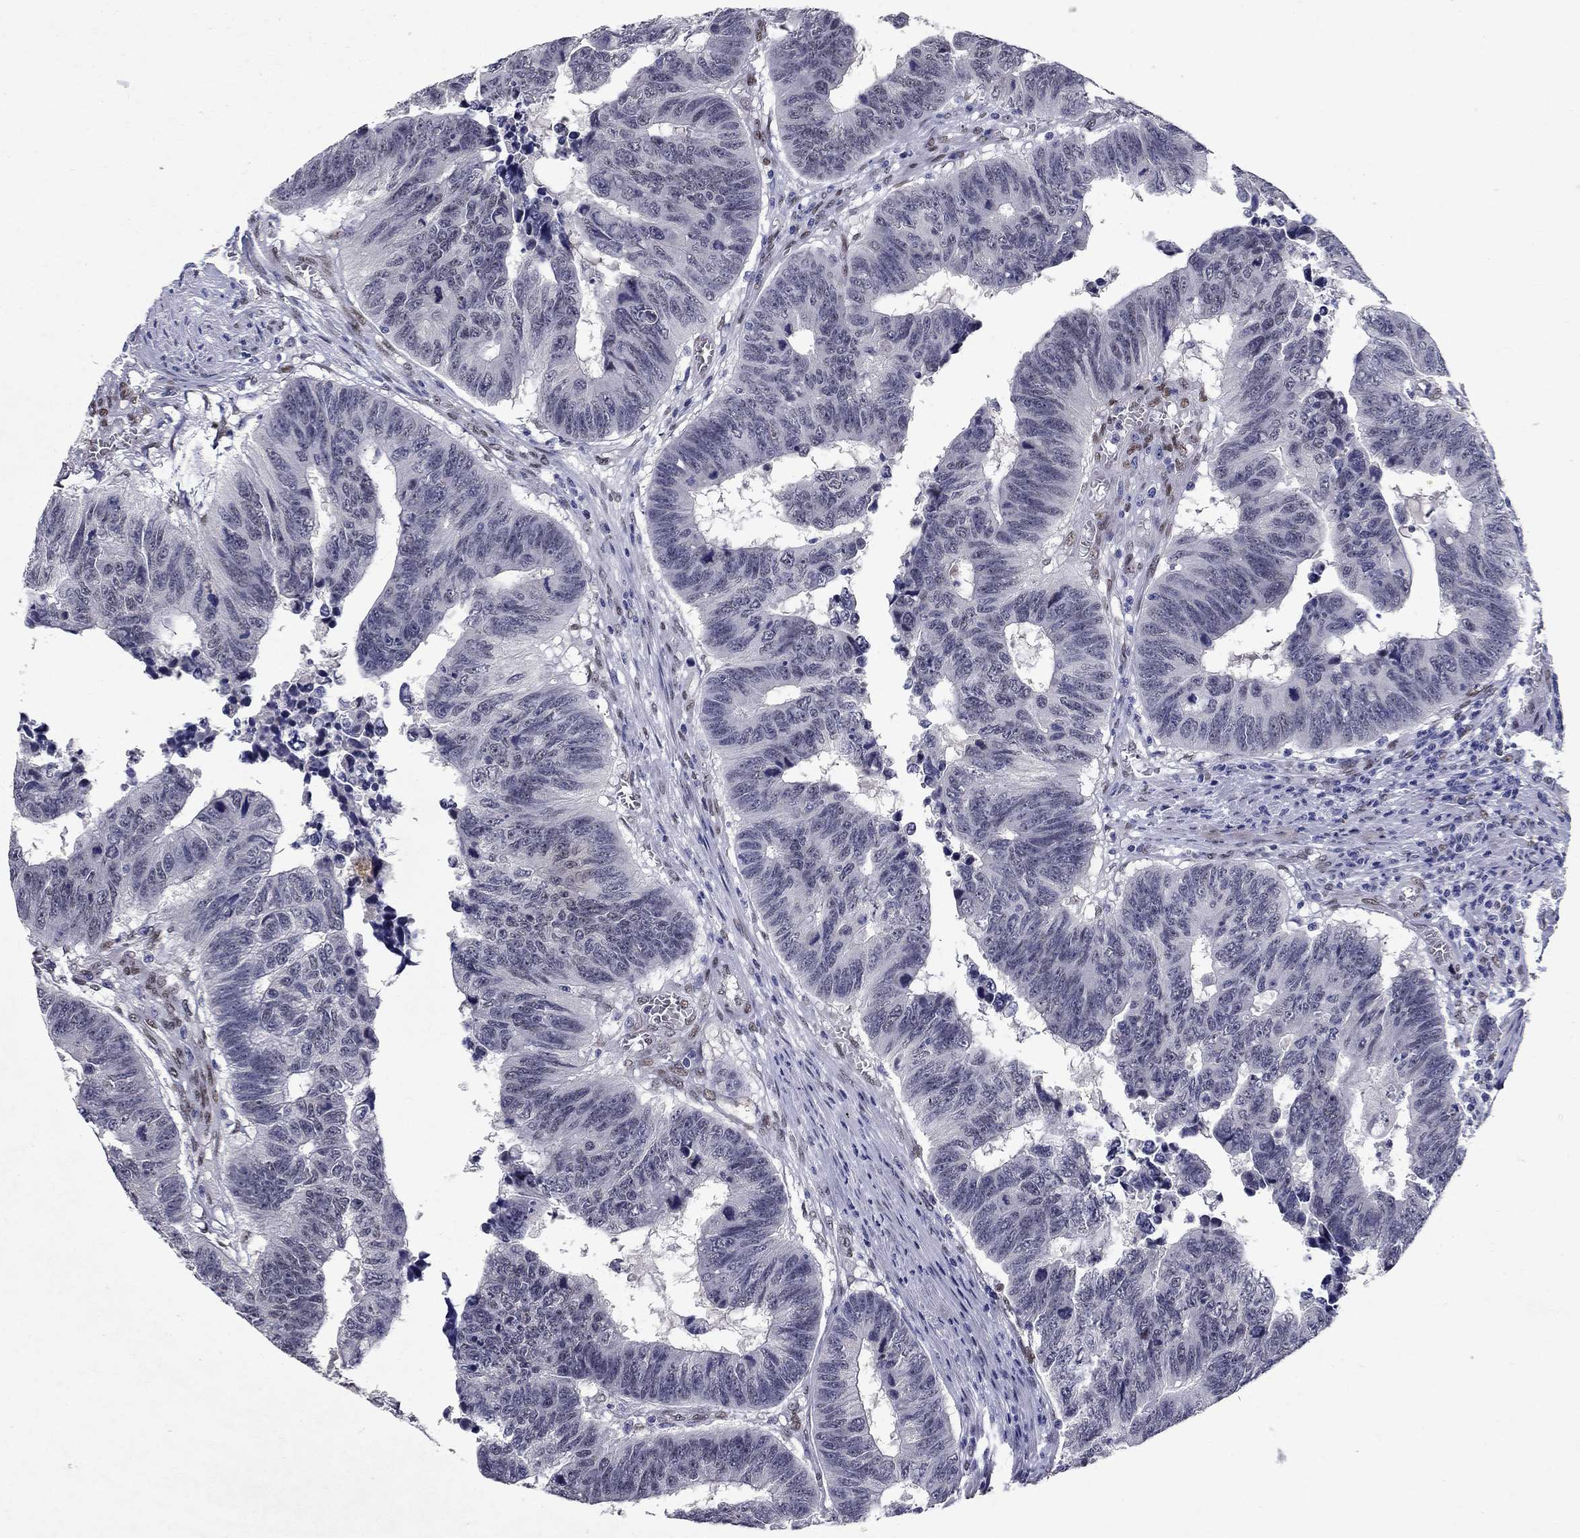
{"staining": {"intensity": "negative", "quantity": "none", "location": "none"}, "tissue": "colorectal cancer", "cell_type": "Tumor cells", "image_type": "cancer", "snomed": [{"axis": "morphology", "description": "Adenocarcinoma, NOS"}, {"axis": "topography", "description": "Appendix"}, {"axis": "topography", "description": "Colon"}, {"axis": "topography", "description": "Cecum"}, {"axis": "topography", "description": "Colon asc"}], "caption": "Colorectal cancer was stained to show a protein in brown. There is no significant staining in tumor cells.", "gene": "RBFOX1", "patient": {"sex": "female", "age": 85}}